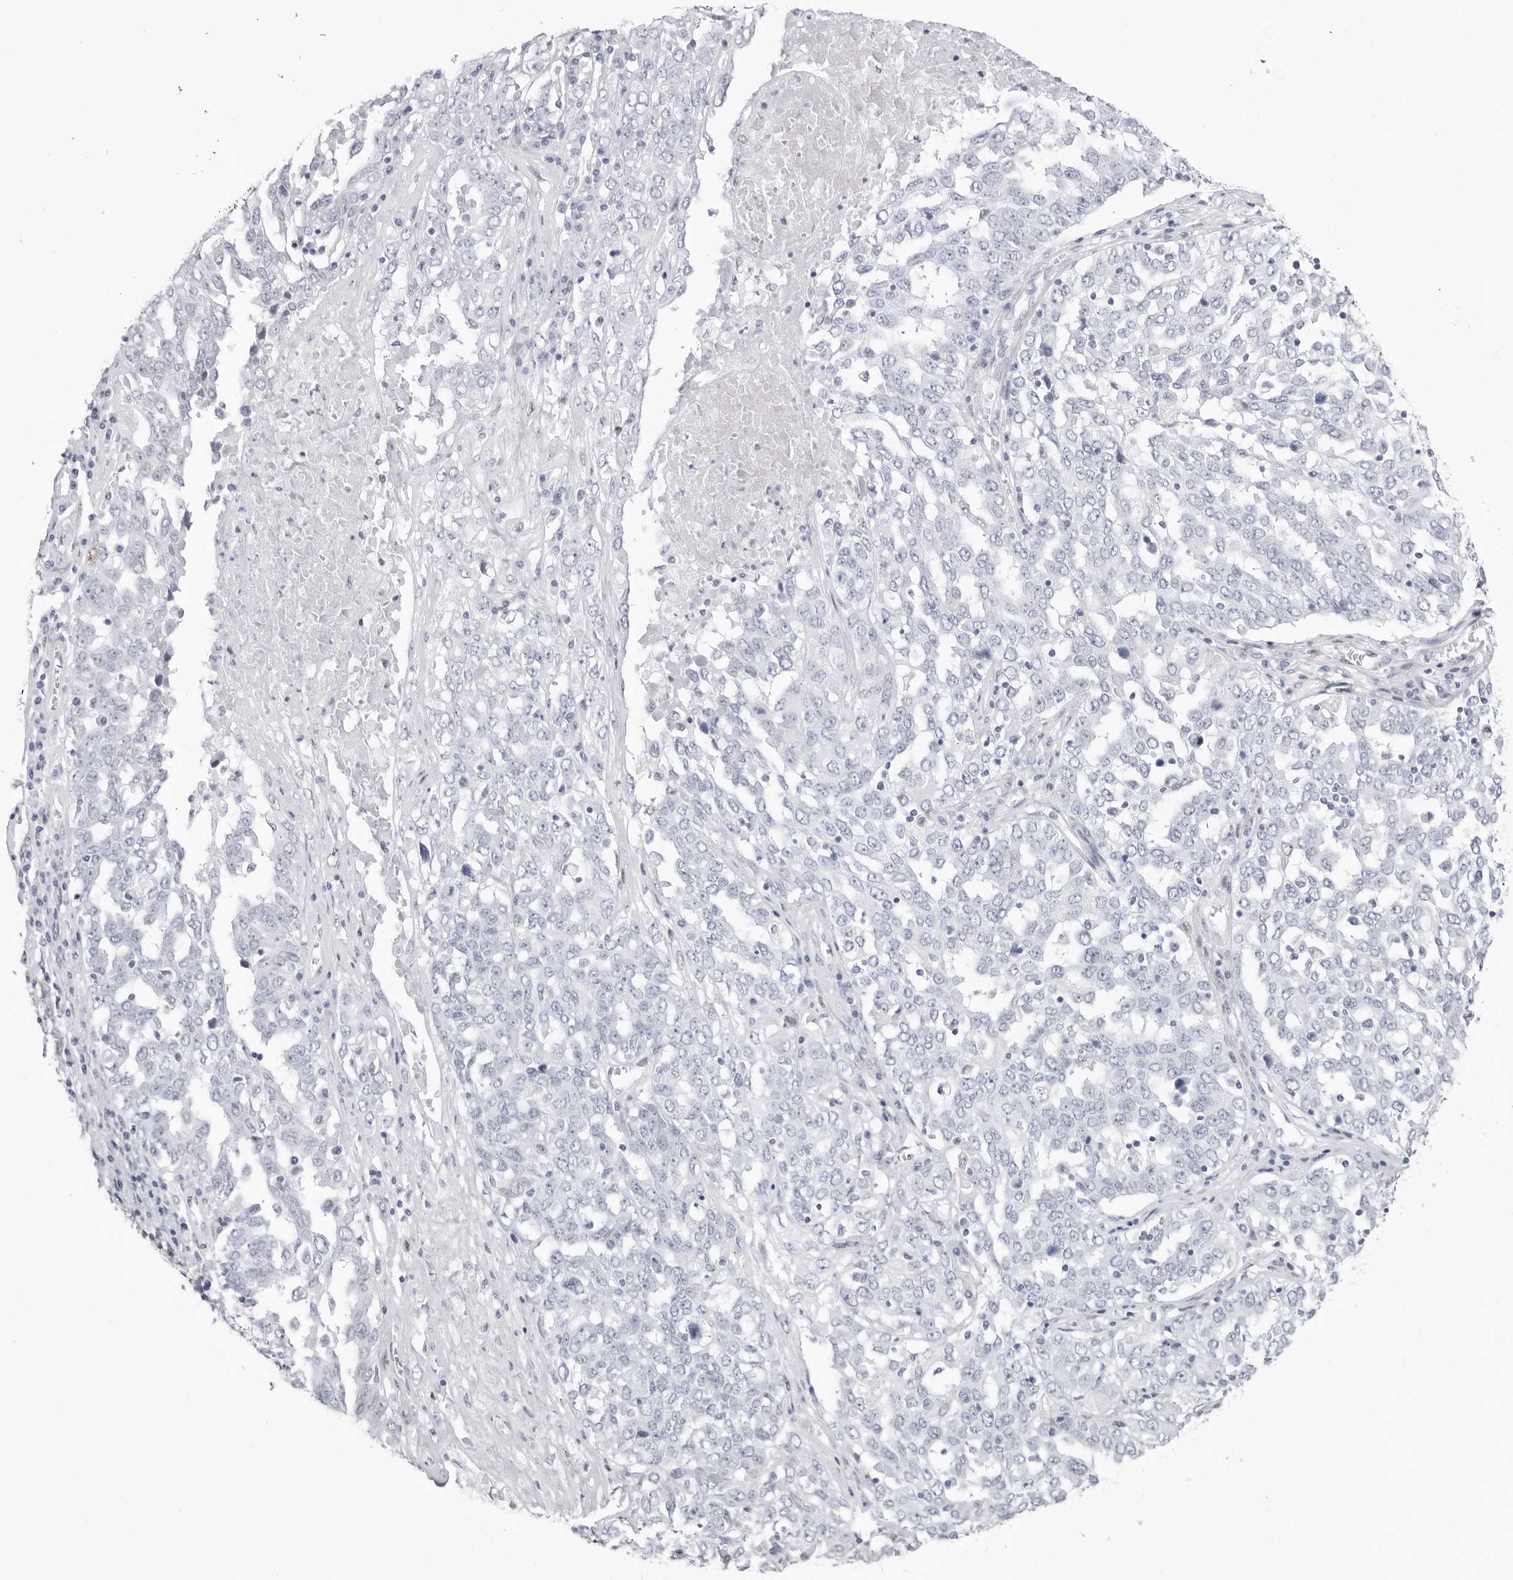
{"staining": {"intensity": "negative", "quantity": "none", "location": "none"}, "tissue": "ovarian cancer", "cell_type": "Tumor cells", "image_type": "cancer", "snomed": [{"axis": "morphology", "description": "Carcinoma, endometroid"}, {"axis": "topography", "description": "Ovary"}], "caption": "The image exhibits no staining of tumor cells in ovarian endometroid carcinoma.", "gene": "TSSK1B", "patient": {"sex": "female", "age": 62}}